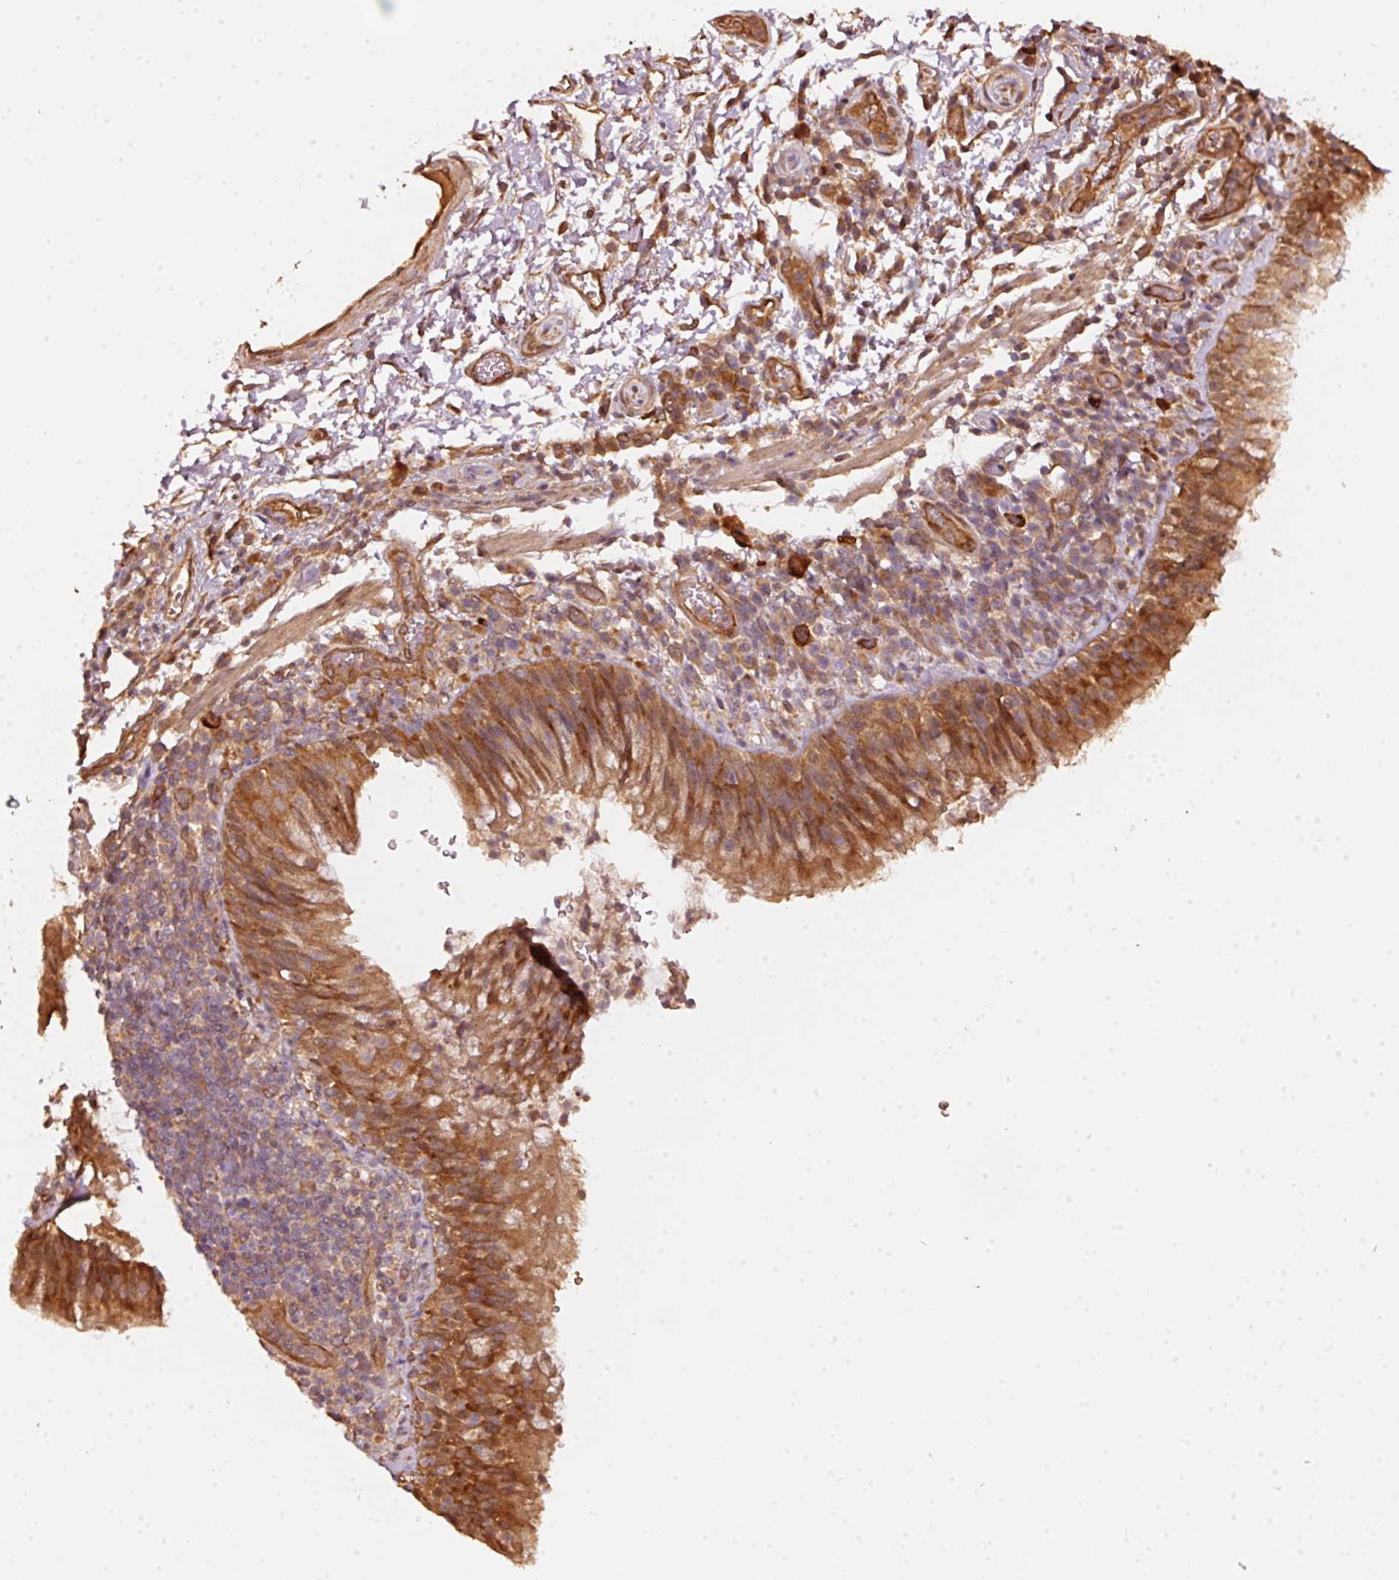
{"staining": {"intensity": "strong", "quantity": ">75%", "location": "cytoplasmic/membranous"}, "tissue": "bronchus", "cell_type": "Respiratory epithelial cells", "image_type": "normal", "snomed": [{"axis": "morphology", "description": "Normal tissue, NOS"}, {"axis": "topography", "description": "Cartilage tissue"}, {"axis": "topography", "description": "Bronchus"}], "caption": "Bronchus was stained to show a protein in brown. There is high levels of strong cytoplasmic/membranous expression in approximately >75% of respiratory epithelial cells.", "gene": "STAU1", "patient": {"sex": "male", "age": 56}}